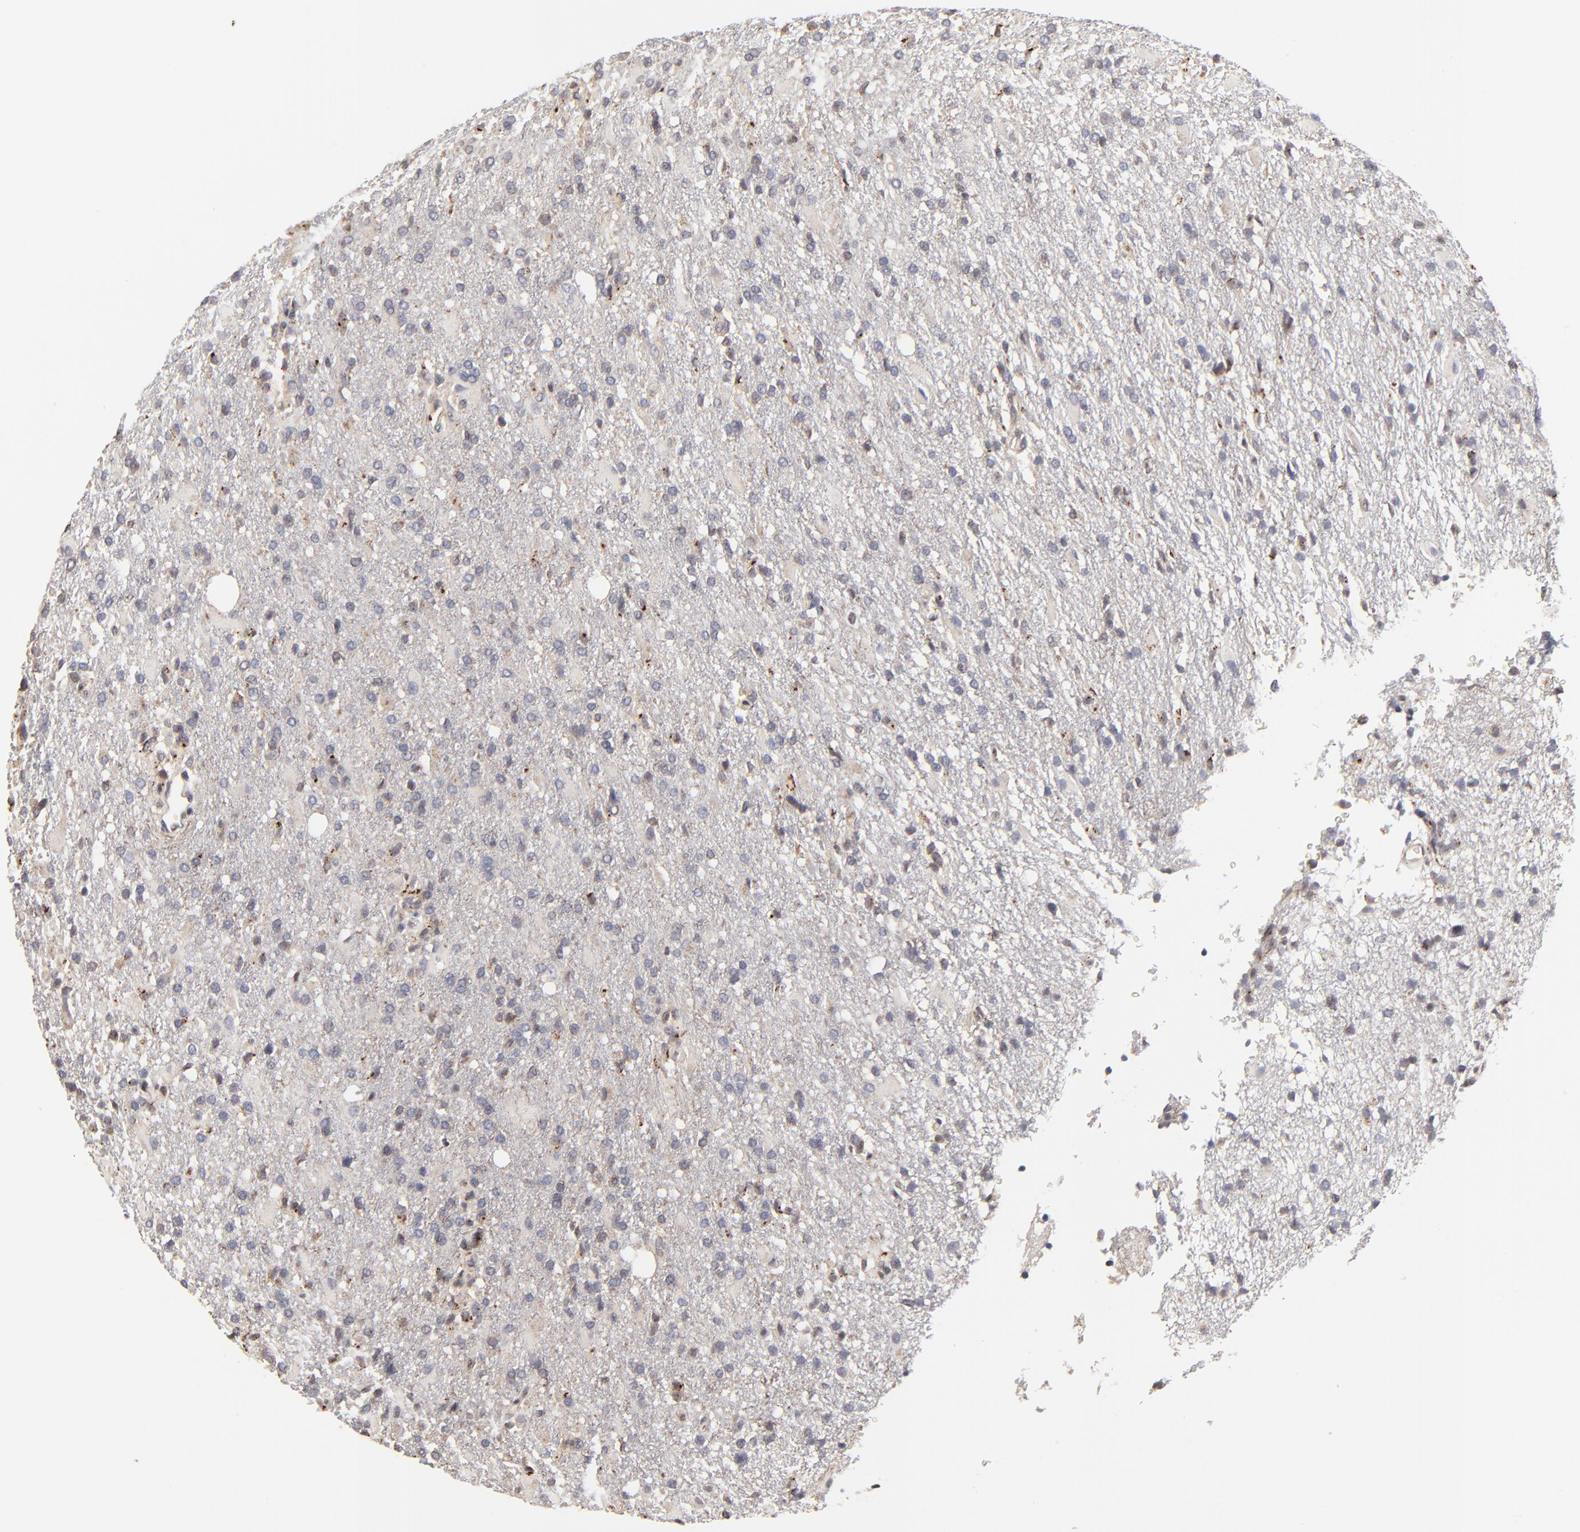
{"staining": {"intensity": "weak", "quantity": "<25%", "location": "cytoplasmic/membranous"}, "tissue": "glioma", "cell_type": "Tumor cells", "image_type": "cancer", "snomed": [{"axis": "morphology", "description": "Glioma, malignant, High grade"}, {"axis": "topography", "description": "Brain"}], "caption": "IHC of human malignant glioma (high-grade) shows no positivity in tumor cells.", "gene": "ELP2", "patient": {"sex": "male", "age": 68}}